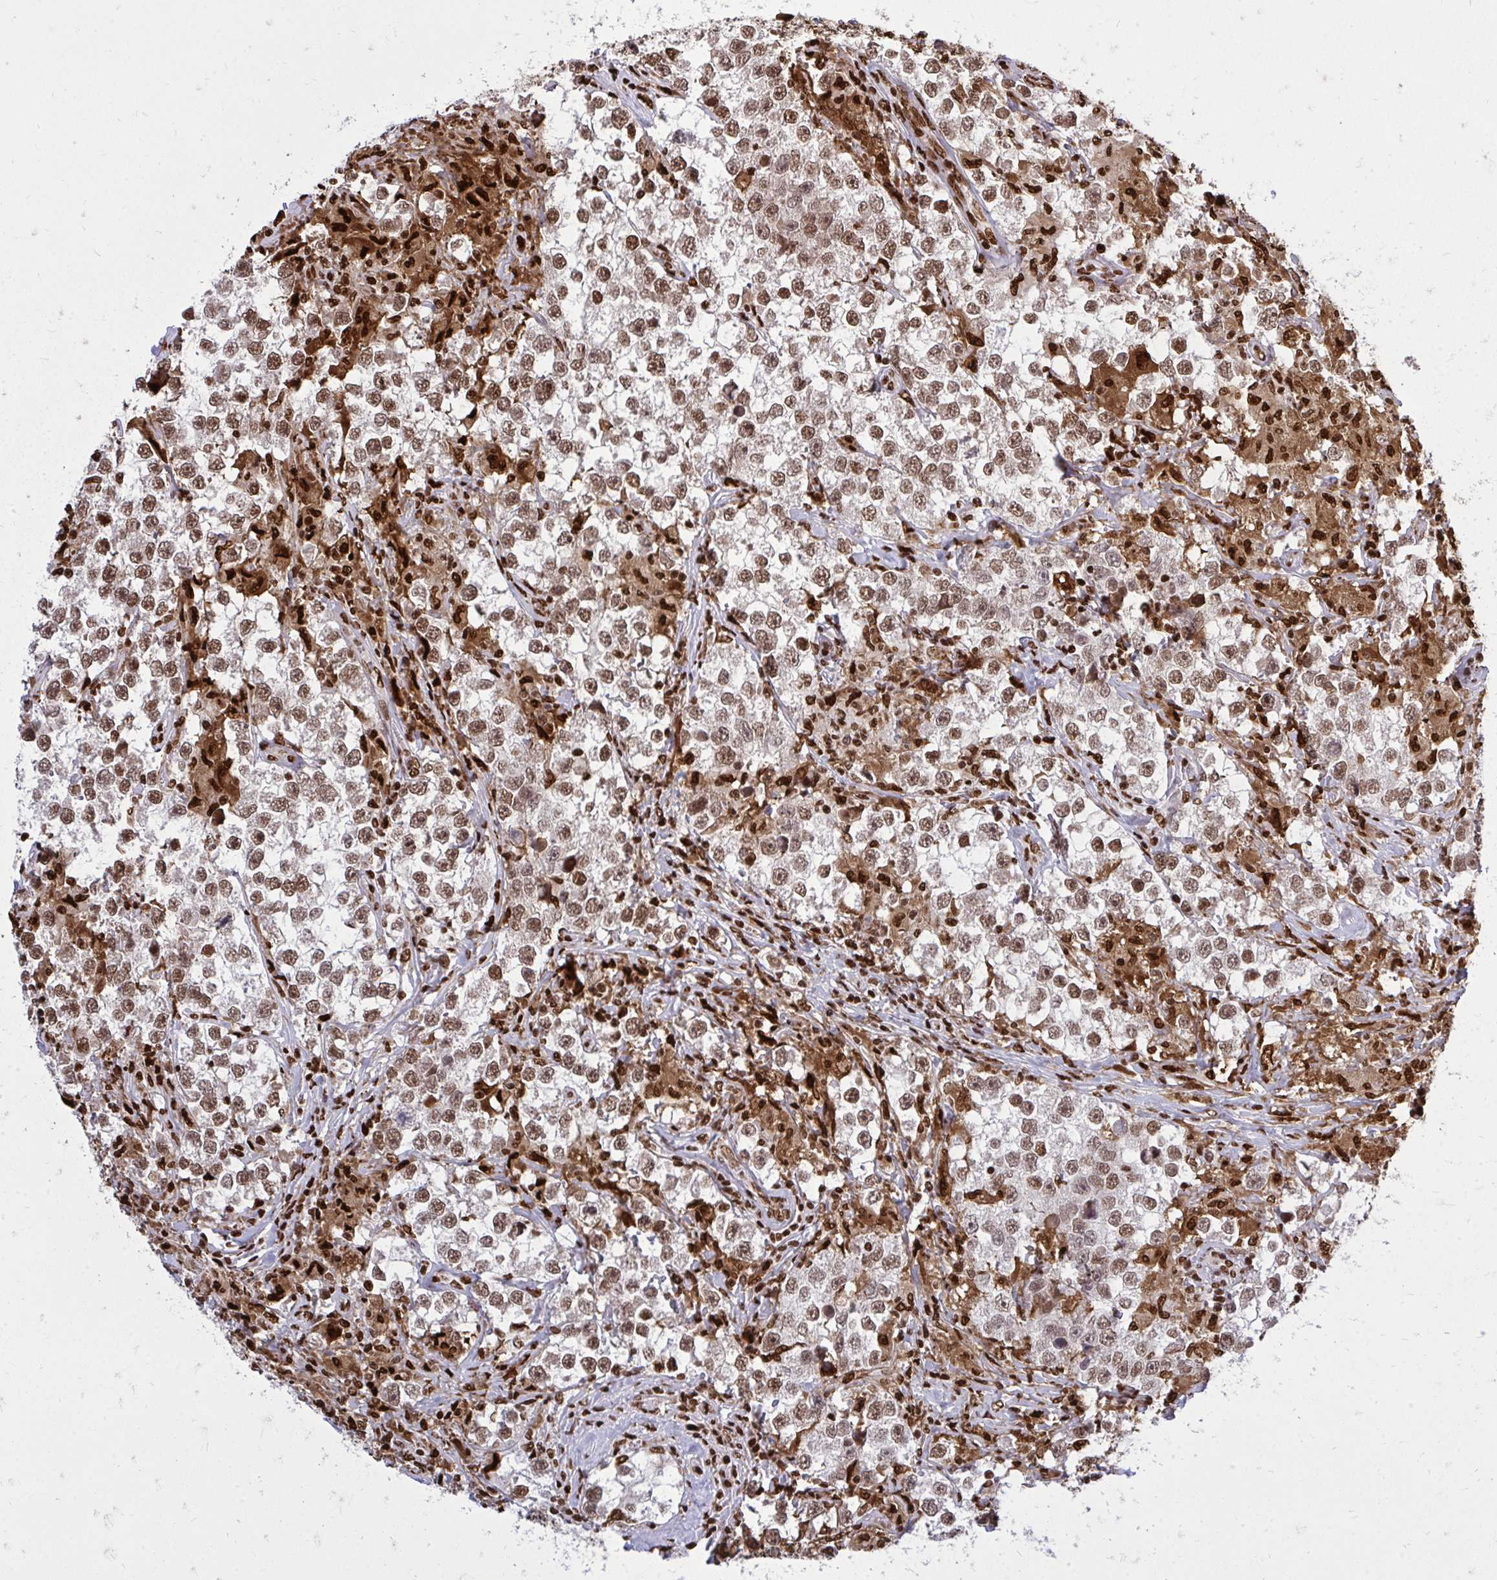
{"staining": {"intensity": "moderate", "quantity": ">75%", "location": "nuclear"}, "tissue": "testis cancer", "cell_type": "Tumor cells", "image_type": "cancer", "snomed": [{"axis": "morphology", "description": "Seminoma, NOS"}, {"axis": "topography", "description": "Testis"}], "caption": "A medium amount of moderate nuclear expression is identified in about >75% of tumor cells in seminoma (testis) tissue.", "gene": "TBL1Y", "patient": {"sex": "male", "age": 46}}